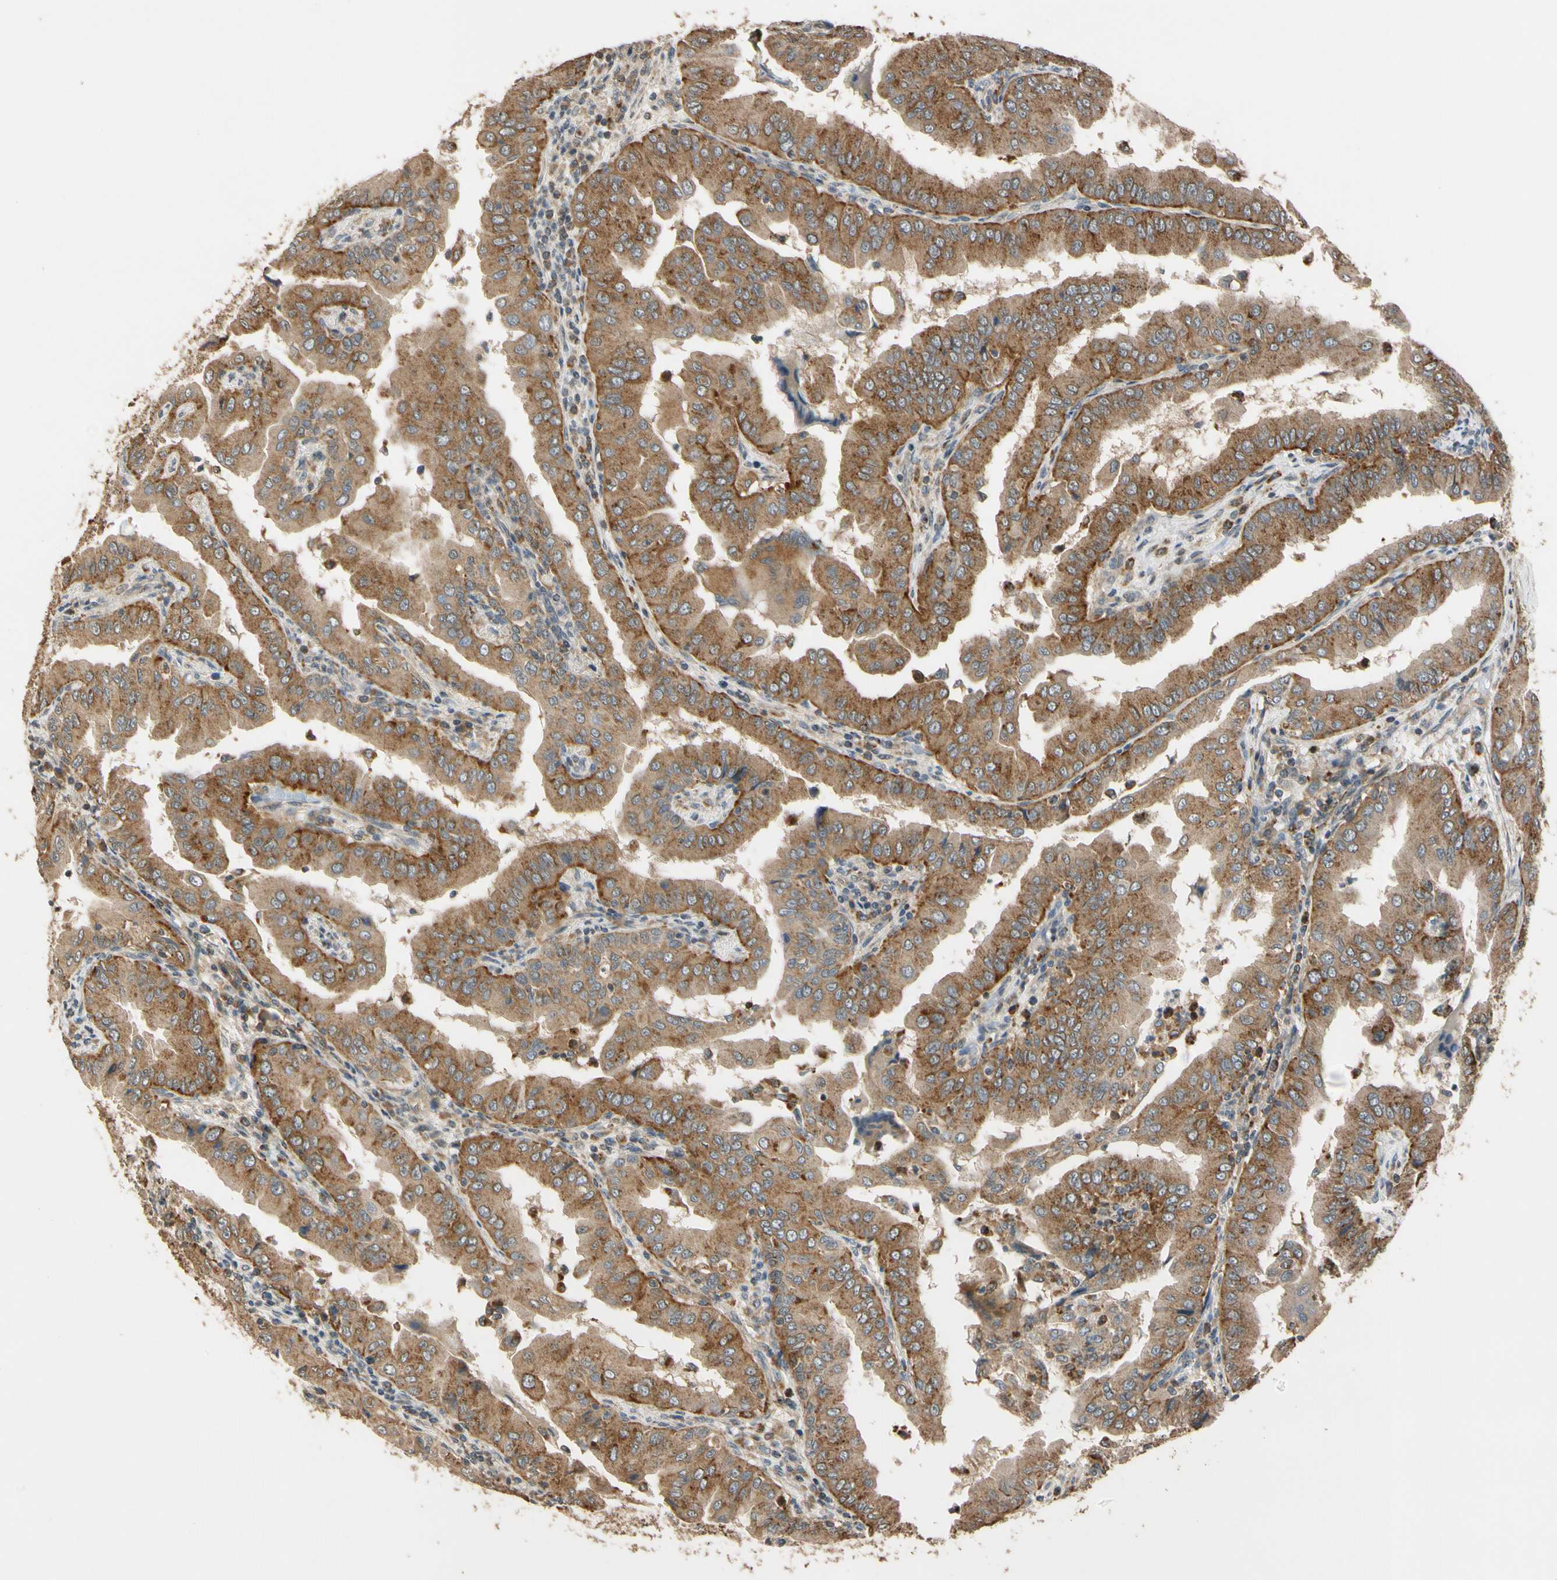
{"staining": {"intensity": "moderate", "quantity": ">75%", "location": "cytoplasmic/membranous"}, "tissue": "thyroid cancer", "cell_type": "Tumor cells", "image_type": "cancer", "snomed": [{"axis": "morphology", "description": "Papillary adenocarcinoma, NOS"}, {"axis": "topography", "description": "Thyroid gland"}], "caption": "Thyroid papillary adenocarcinoma was stained to show a protein in brown. There is medium levels of moderate cytoplasmic/membranous positivity in approximately >75% of tumor cells.", "gene": "LAMTOR1", "patient": {"sex": "male", "age": 33}}